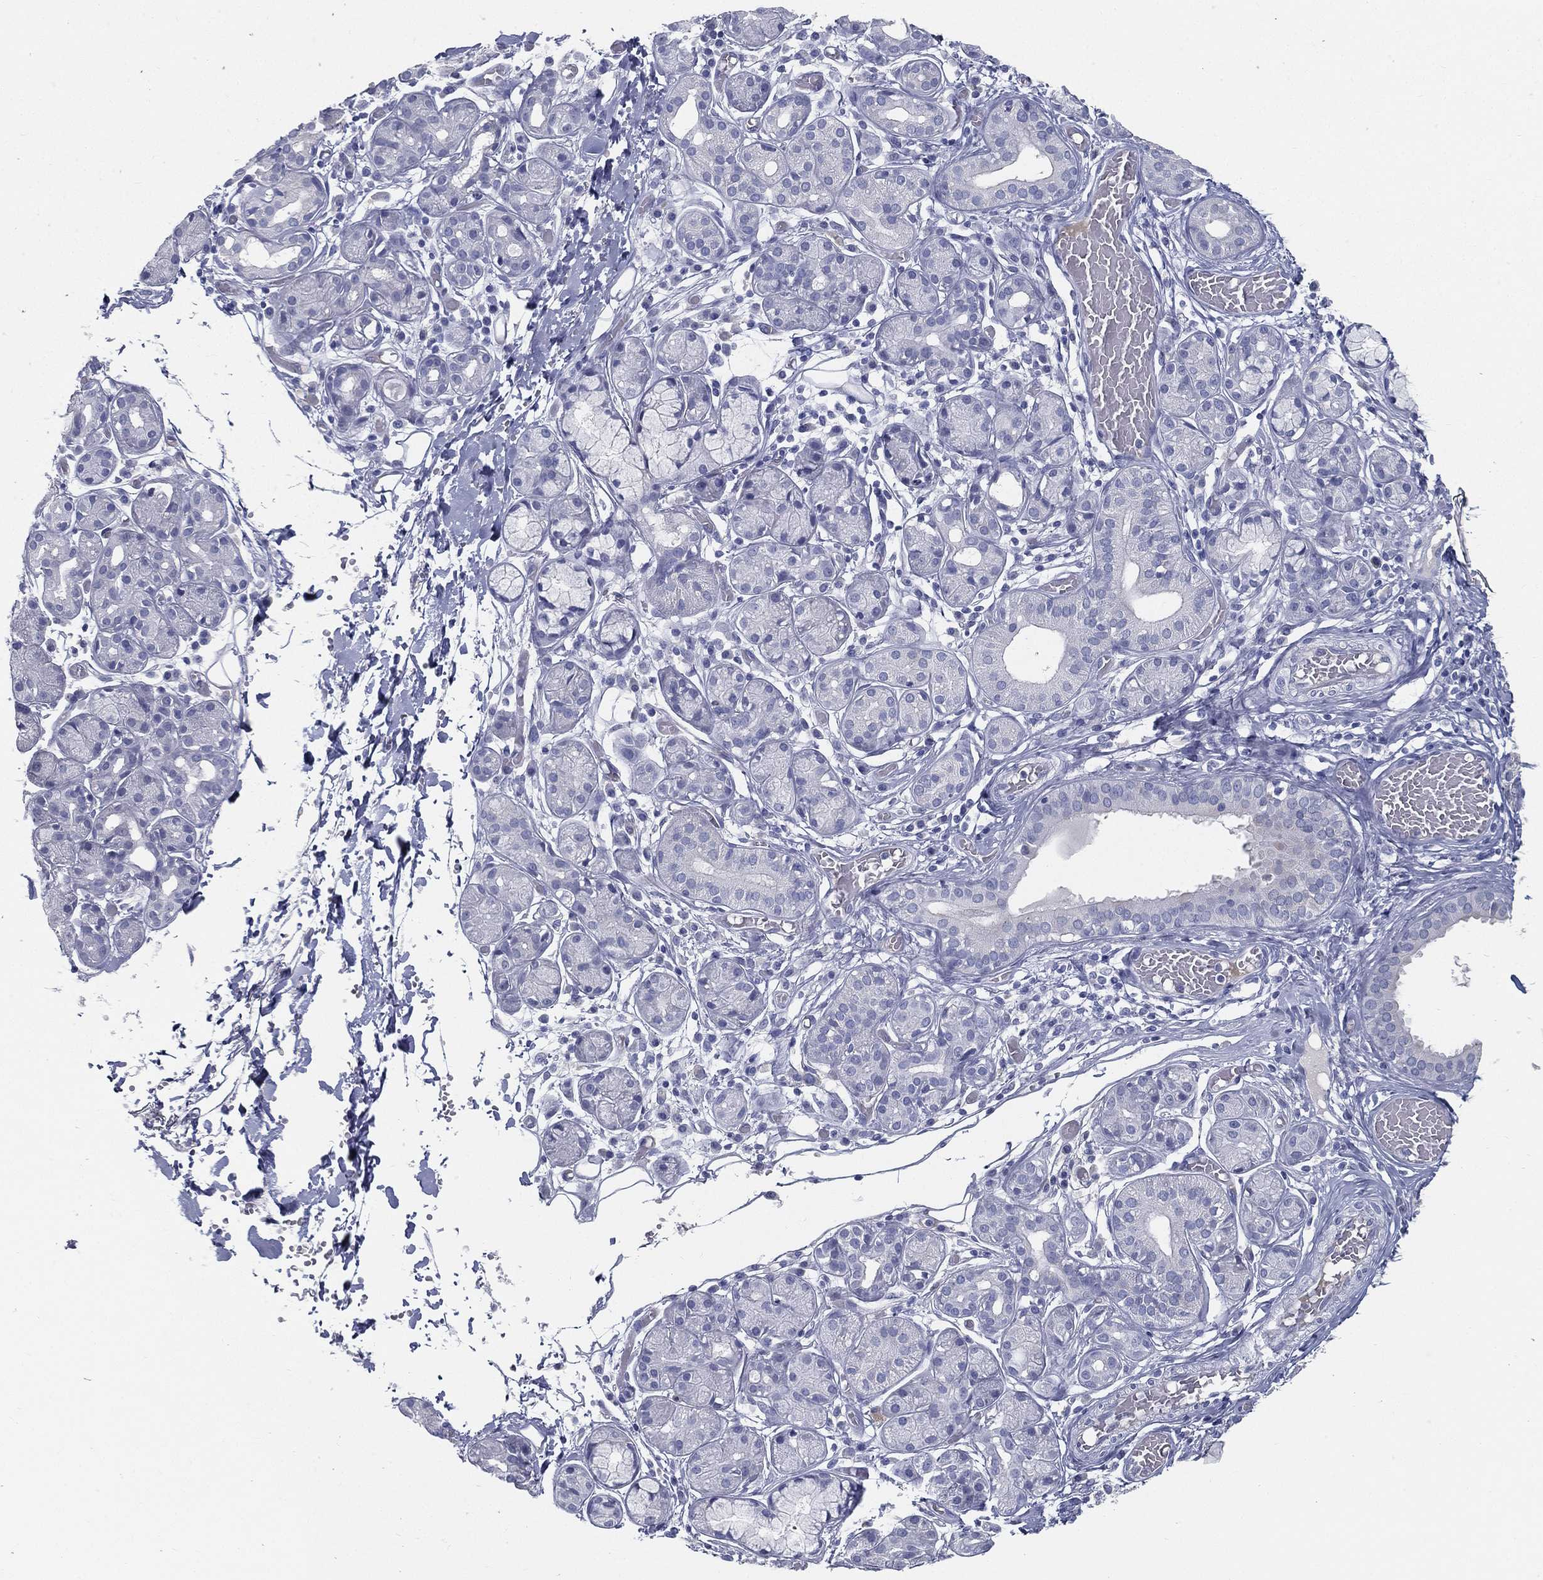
{"staining": {"intensity": "negative", "quantity": "none", "location": "none"}, "tissue": "salivary gland", "cell_type": "Glandular cells", "image_type": "normal", "snomed": [{"axis": "morphology", "description": "Normal tissue, NOS"}, {"axis": "topography", "description": "Salivary gland"}, {"axis": "topography", "description": "Peripheral nerve tissue"}], "caption": "High magnification brightfield microscopy of benign salivary gland stained with DAB (brown) and counterstained with hematoxylin (blue): glandular cells show no significant expression. Nuclei are stained in blue.", "gene": "STS", "patient": {"sex": "male", "age": 71}}